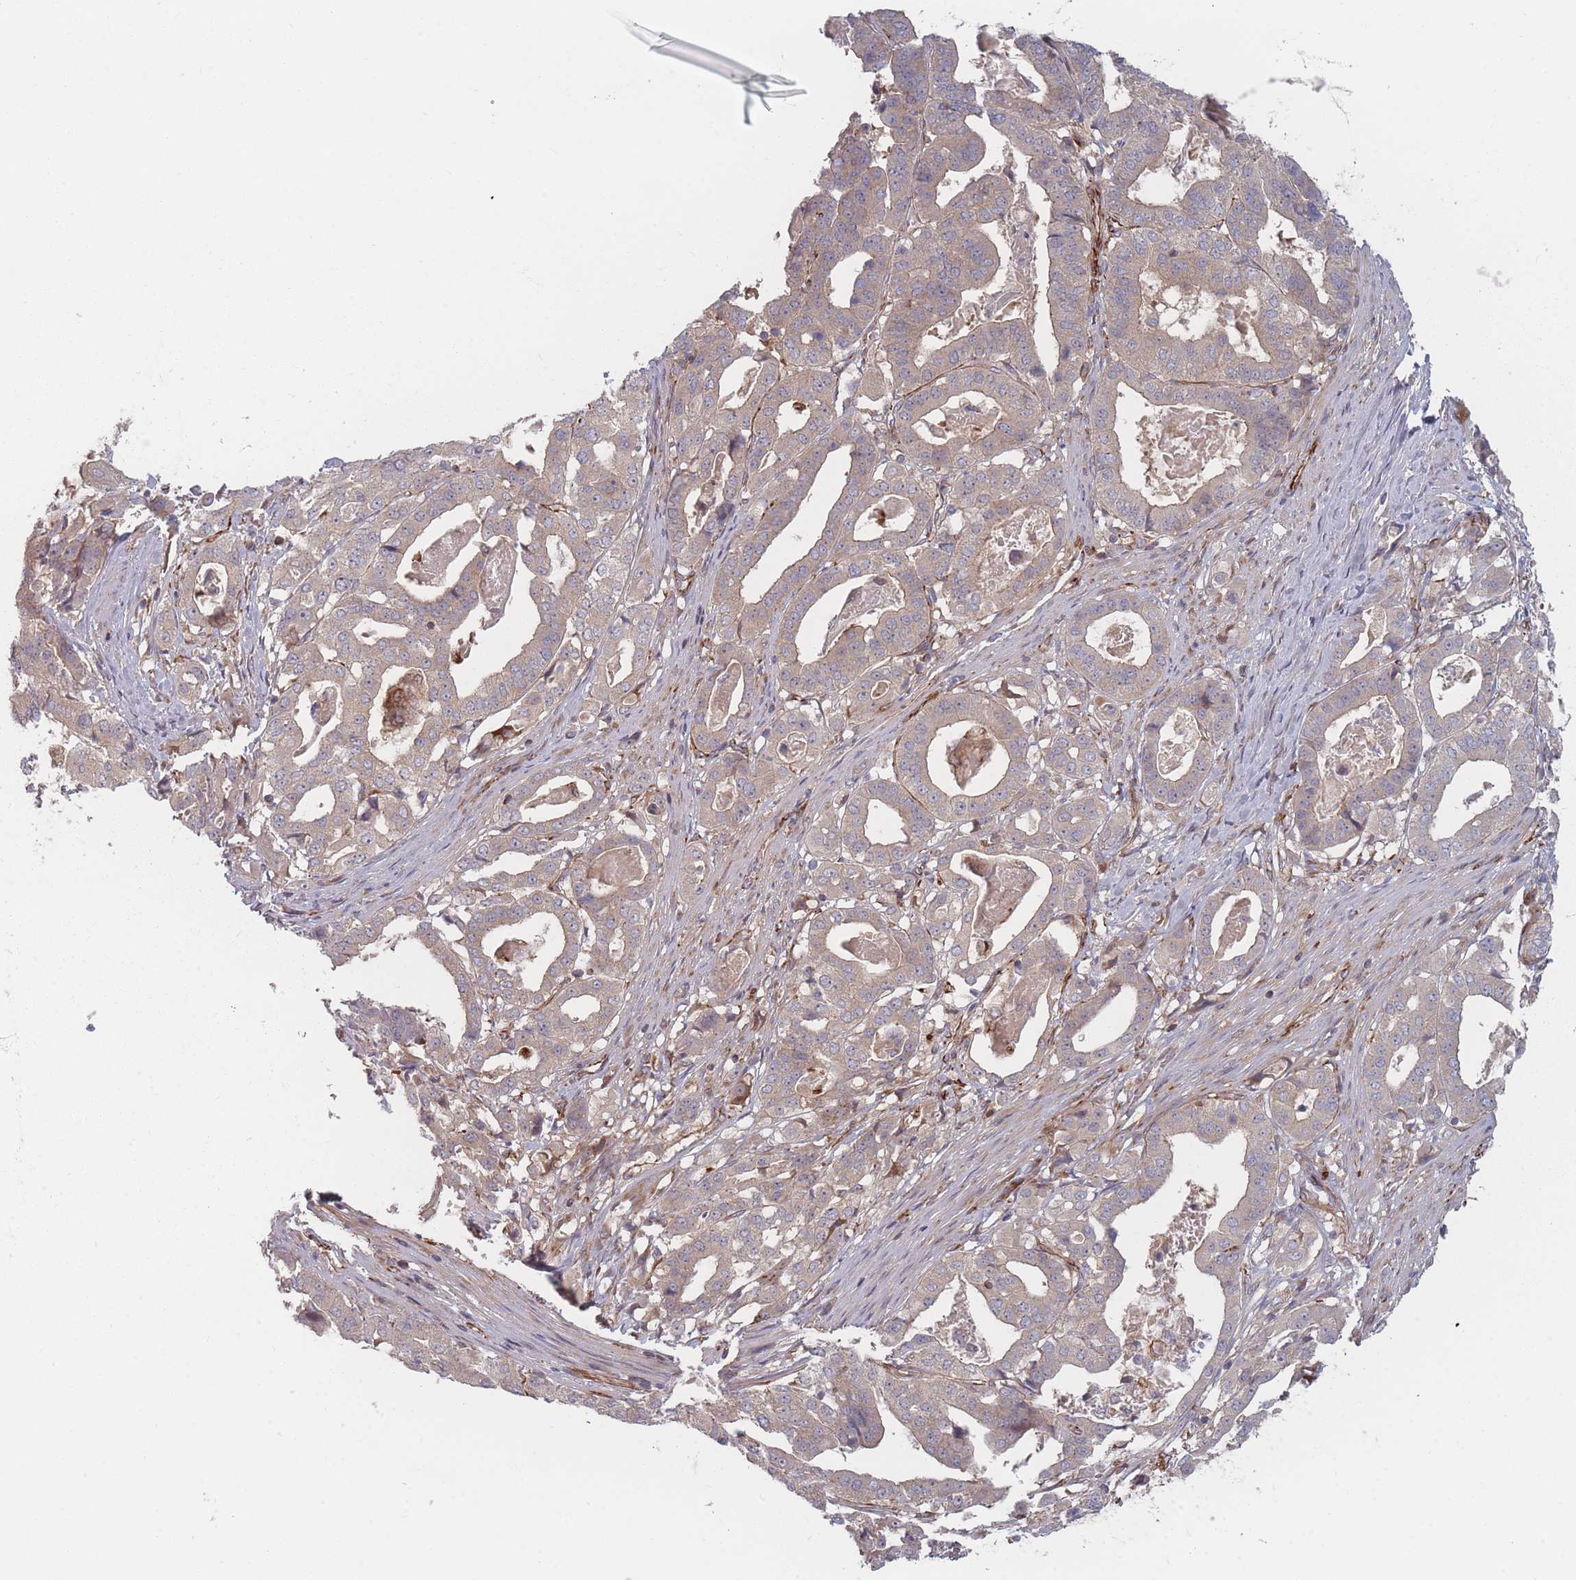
{"staining": {"intensity": "weak", "quantity": "<25%", "location": "cytoplasmic/membranous"}, "tissue": "stomach cancer", "cell_type": "Tumor cells", "image_type": "cancer", "snomed": [{"axis": "morphology", "description": "Adenocarcinoma, NOS"}, {"axis": "topography", "description": "Stomach"}], "caption": "The immunohistochemistry (IHC) micrograph has no significant positivity in tumor cells of stomach cancer tissue.", "gene": "EEF1AKMT2", "patient": {"sex": "male", "age": 48}}